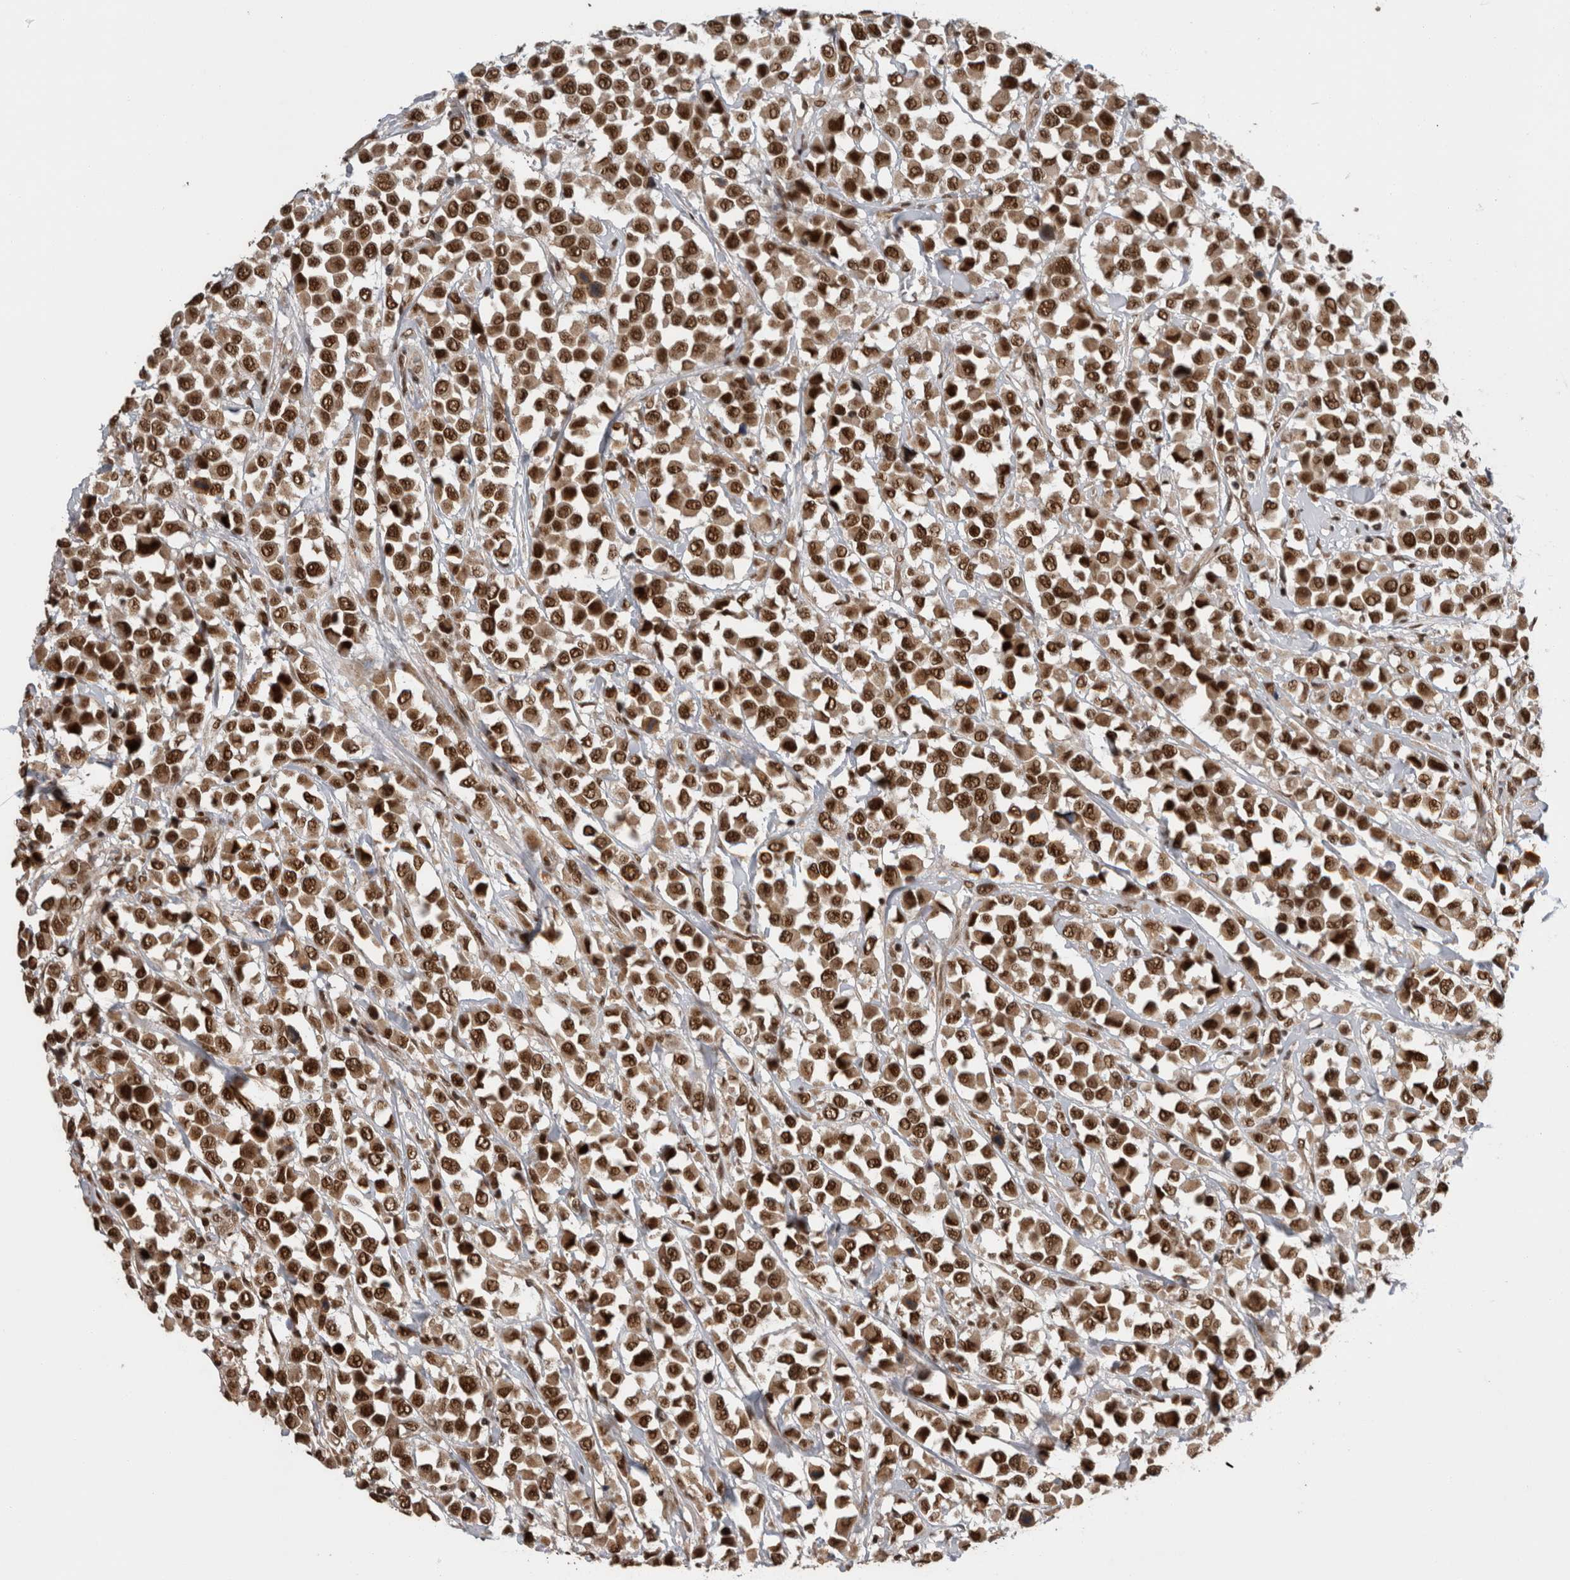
{"staining": {"intensity": "strong", "quantity": ">75%", "location": "nuclear"}, "tissue": "breast cancer", "cell_type": "Tumor cells", "image_type": "cancer", "snomed": [{"axis": "morphology", "description": "Duct carcinoma"}, {"axis": "topography", "description": "Breast"}], "caption": "Immunohistochemistry photomicrograph of neoplastic tissue: human invasive ductal carcinoma (breast) stained using immunohistochemistry (IHC) reveals high levels of strong protein expression localized specifically in the nuclear of tumor cells, appearing as a nuclear brown color.", "gene": "CPSF2", "patient": {"sex": "female", "age": 61}}